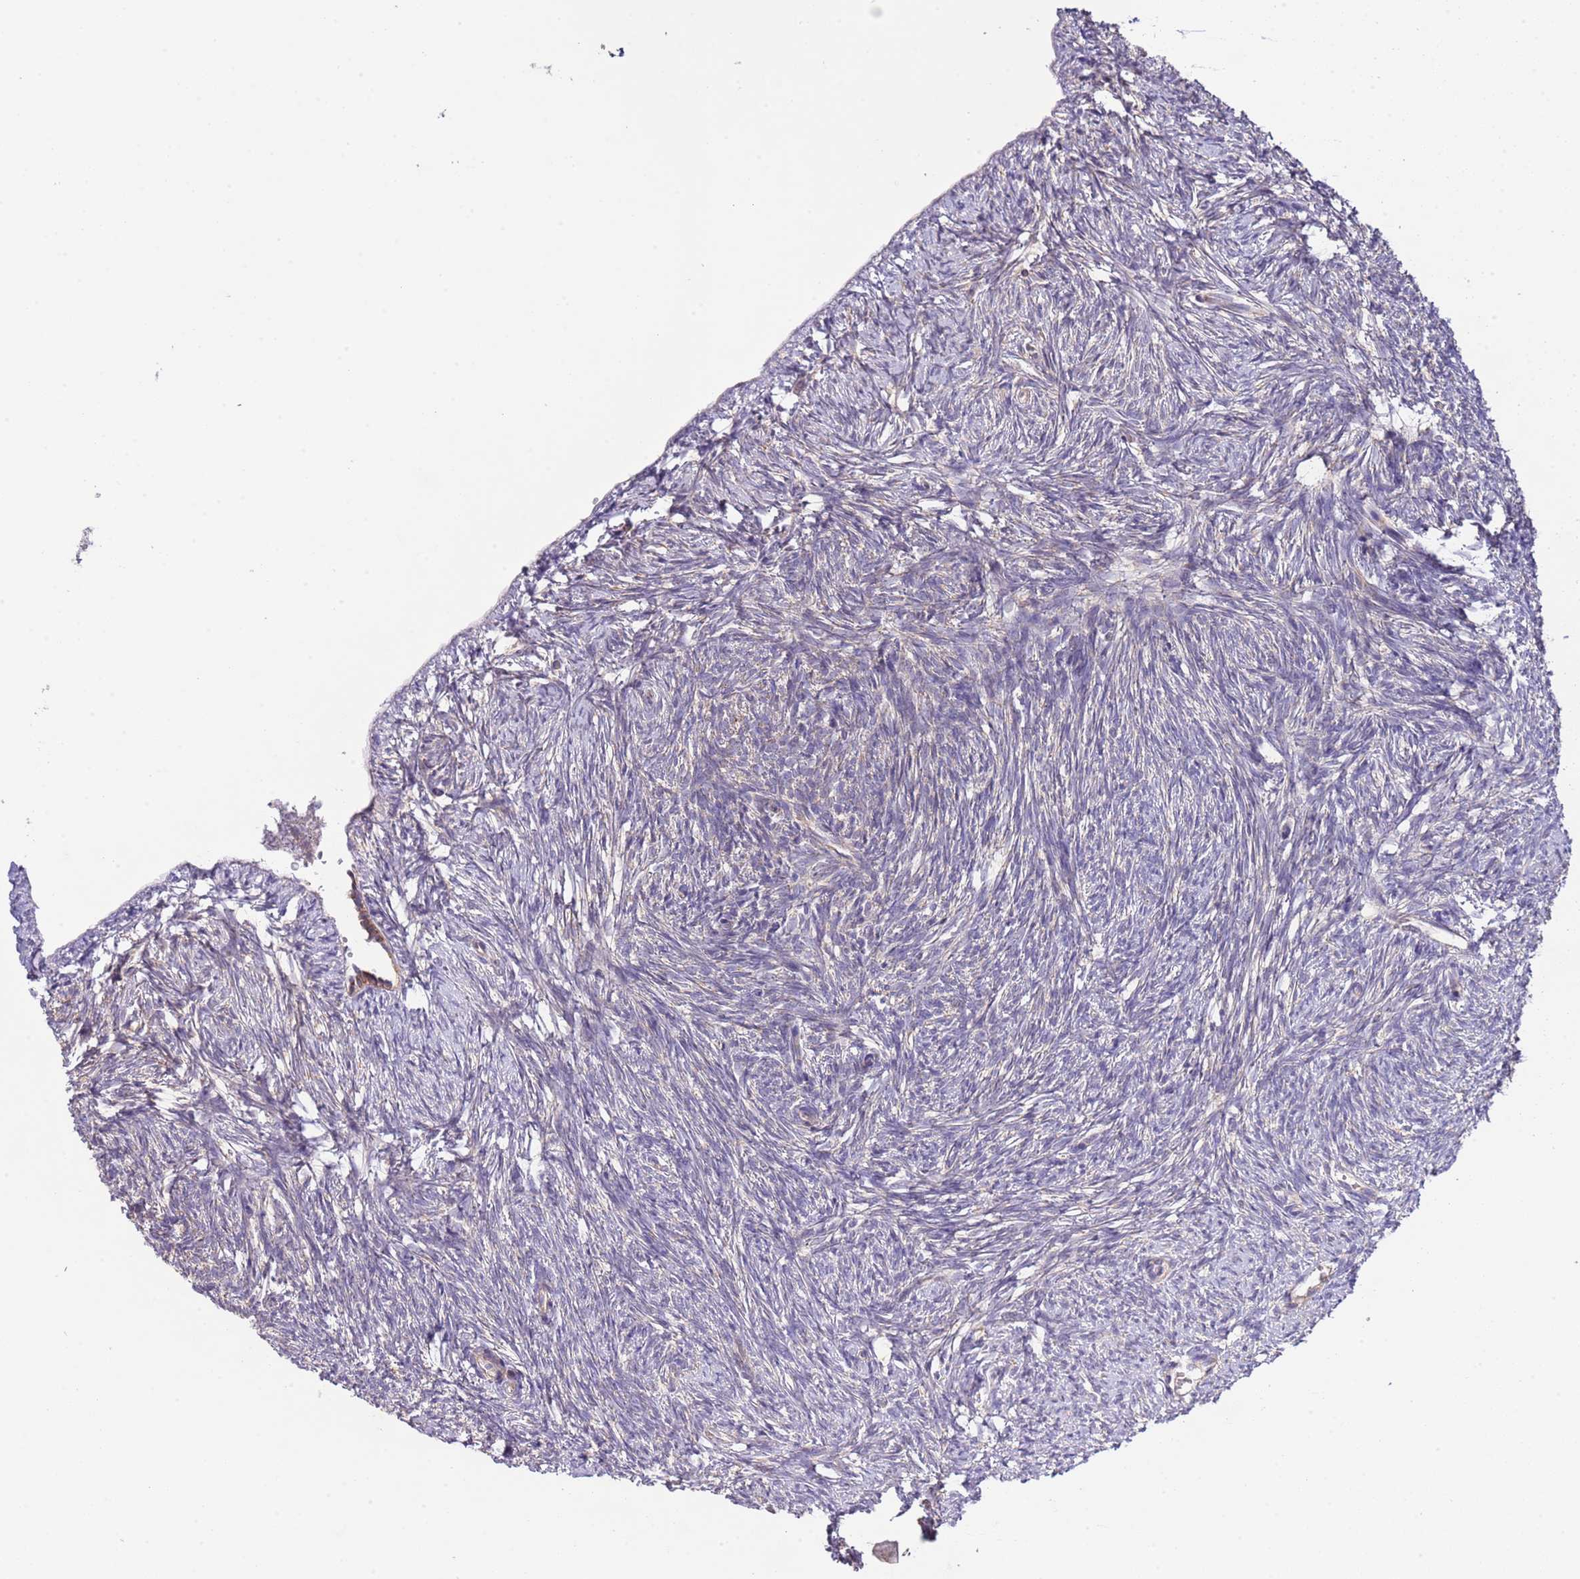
{"staining": {"intensity": "weak", "quantity": "25%-75%", "location": "cytoplasmic/membranous"}, "tissue": "ovary", "cell_type": "Follicle cells", "image_type": "normal", "snomed": [{"axis": "morphology", "description": "Normal tissue, NOS"}, {"axis": "topography", "description": "Ovary"}], "caption": "IHC (DAB) staining of unremarkable ovary demonstrates weak cytoplasmic/membranous protein staining in approximately 25%-75% of follicle cells. Immunohistochemistry stains the protein of interest in brown and the nuclei are stained blue.", "gene": "IVD", "patient": {"sex": "female", "age": 51}}